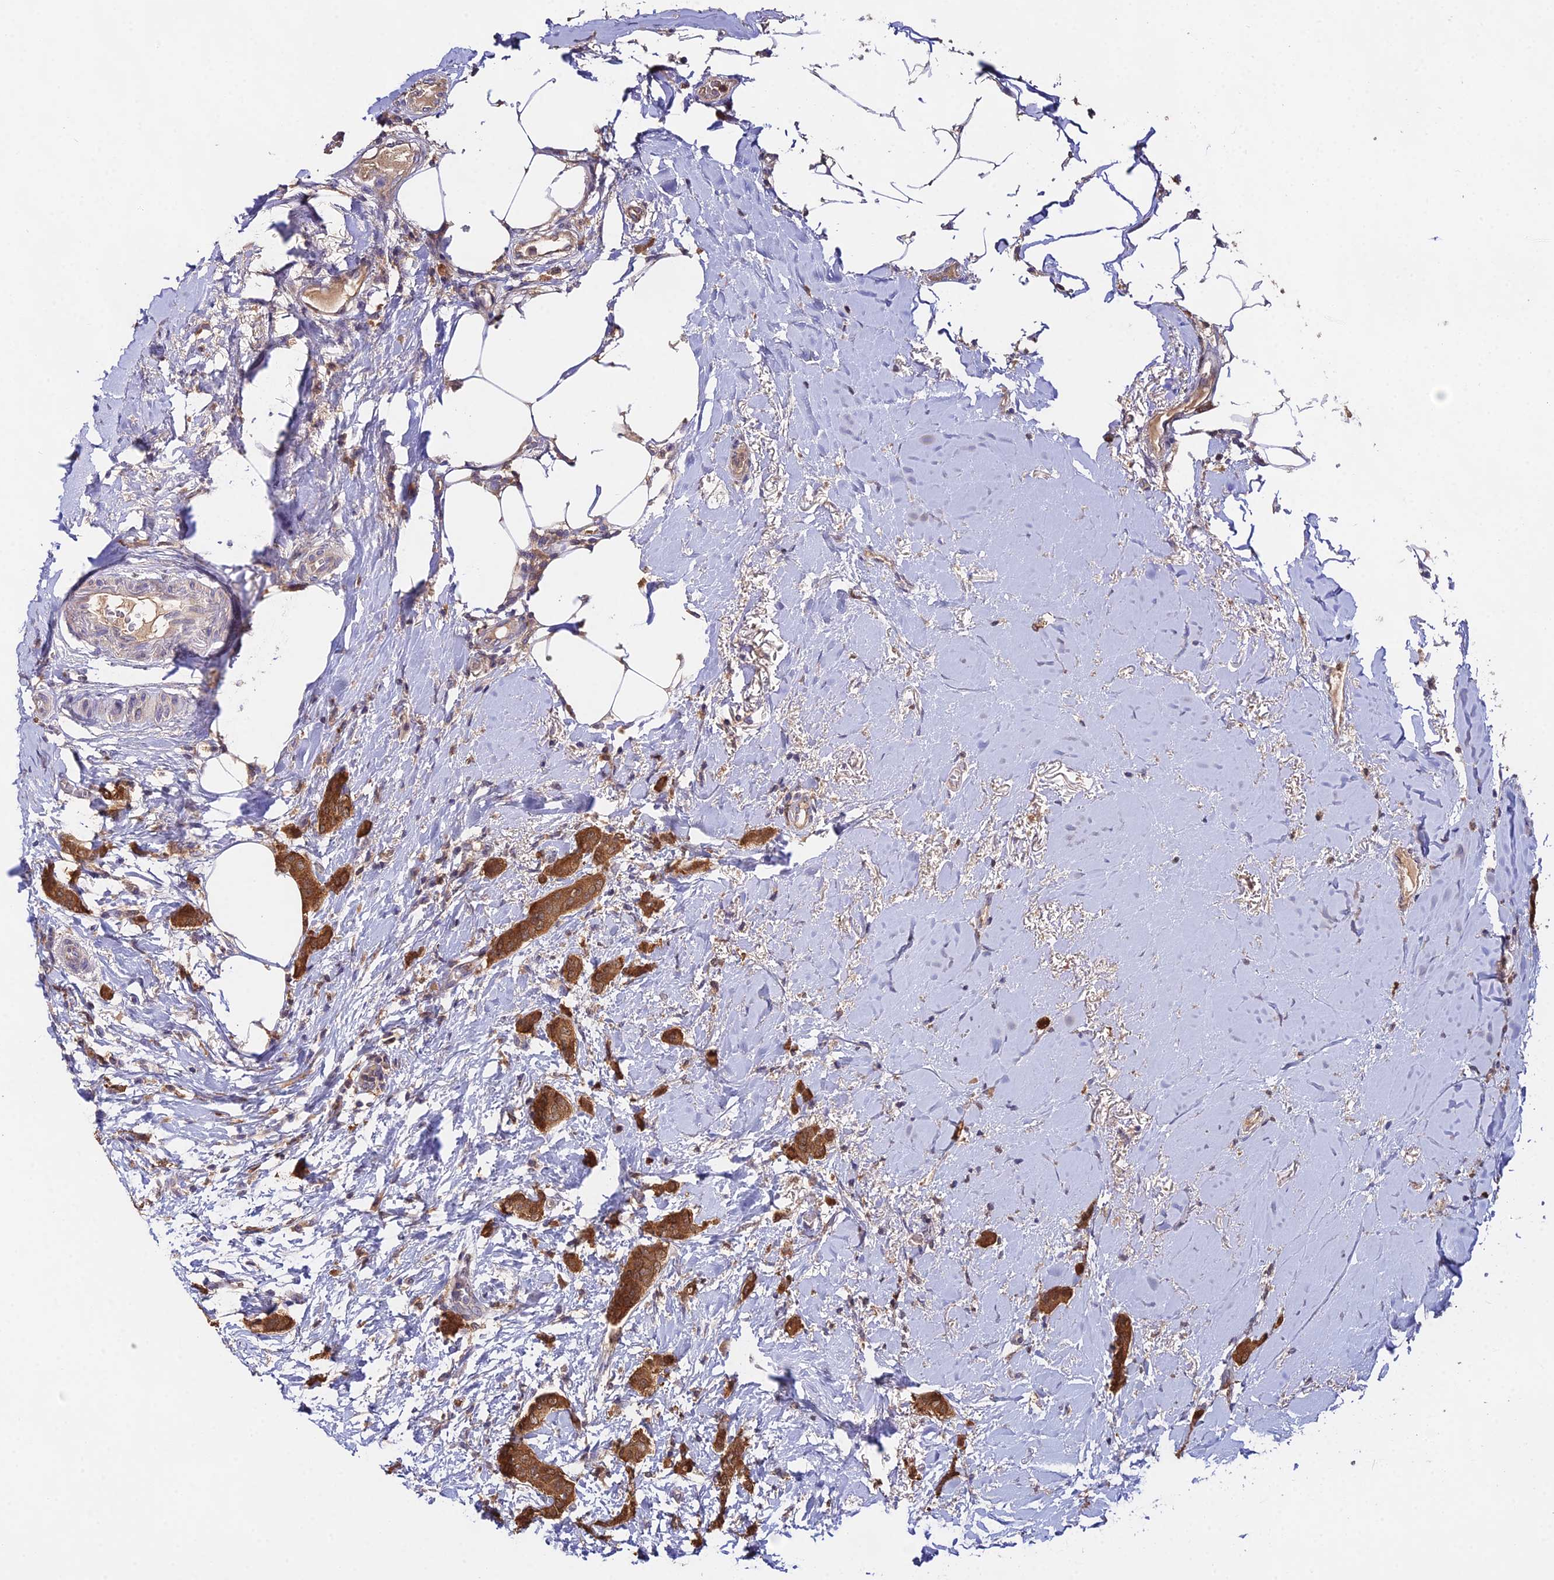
{"staining": {"intensity": "strong", "quantity": ">75%", "location": "cytoplasmic/membranous"}, "tissue": "breast cancer", "cell_type": "Tumor cells", "image_type": "cancer", "snomed": [{"axis": "morphology", "description": "Duct carcinoma"}, {"axis": "topography", "description": "Breast"}], "caption": "IHC of breast cancer reveals high levels of strong cytoplasmic/membranous staining in approximately >75% of tumor cells.", "gene": "FBP1", "patient": {"sex": "female", "age": 72}}